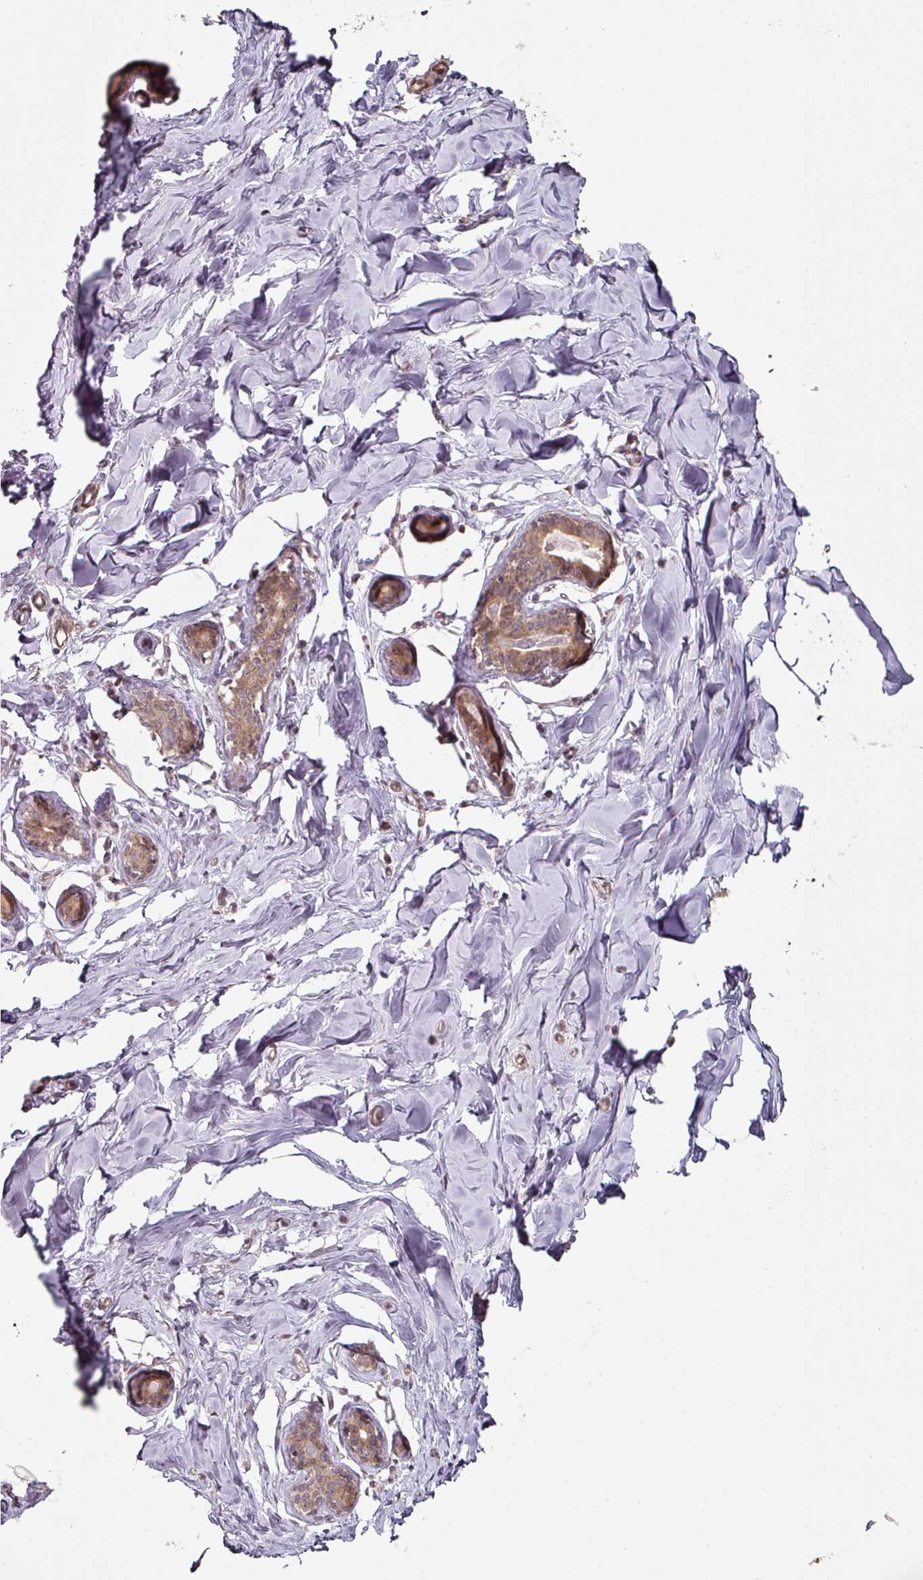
{"staining": {"intensity": "negative", "quantity": "none", "location": "none"}, "tissue": "breast", "cell_type": "Adipocytes", "image_type": "normal", "snomed": [{"axis": "morphology", "description": "Normal tissue, NOS"}, {"axis": "topography", "description": "Breast"}], "caption": "The image displays no significant positivity in adipocytes of breast.", "gene": "MAP2K2", "patient": {"sex": "female", "age": 23}}